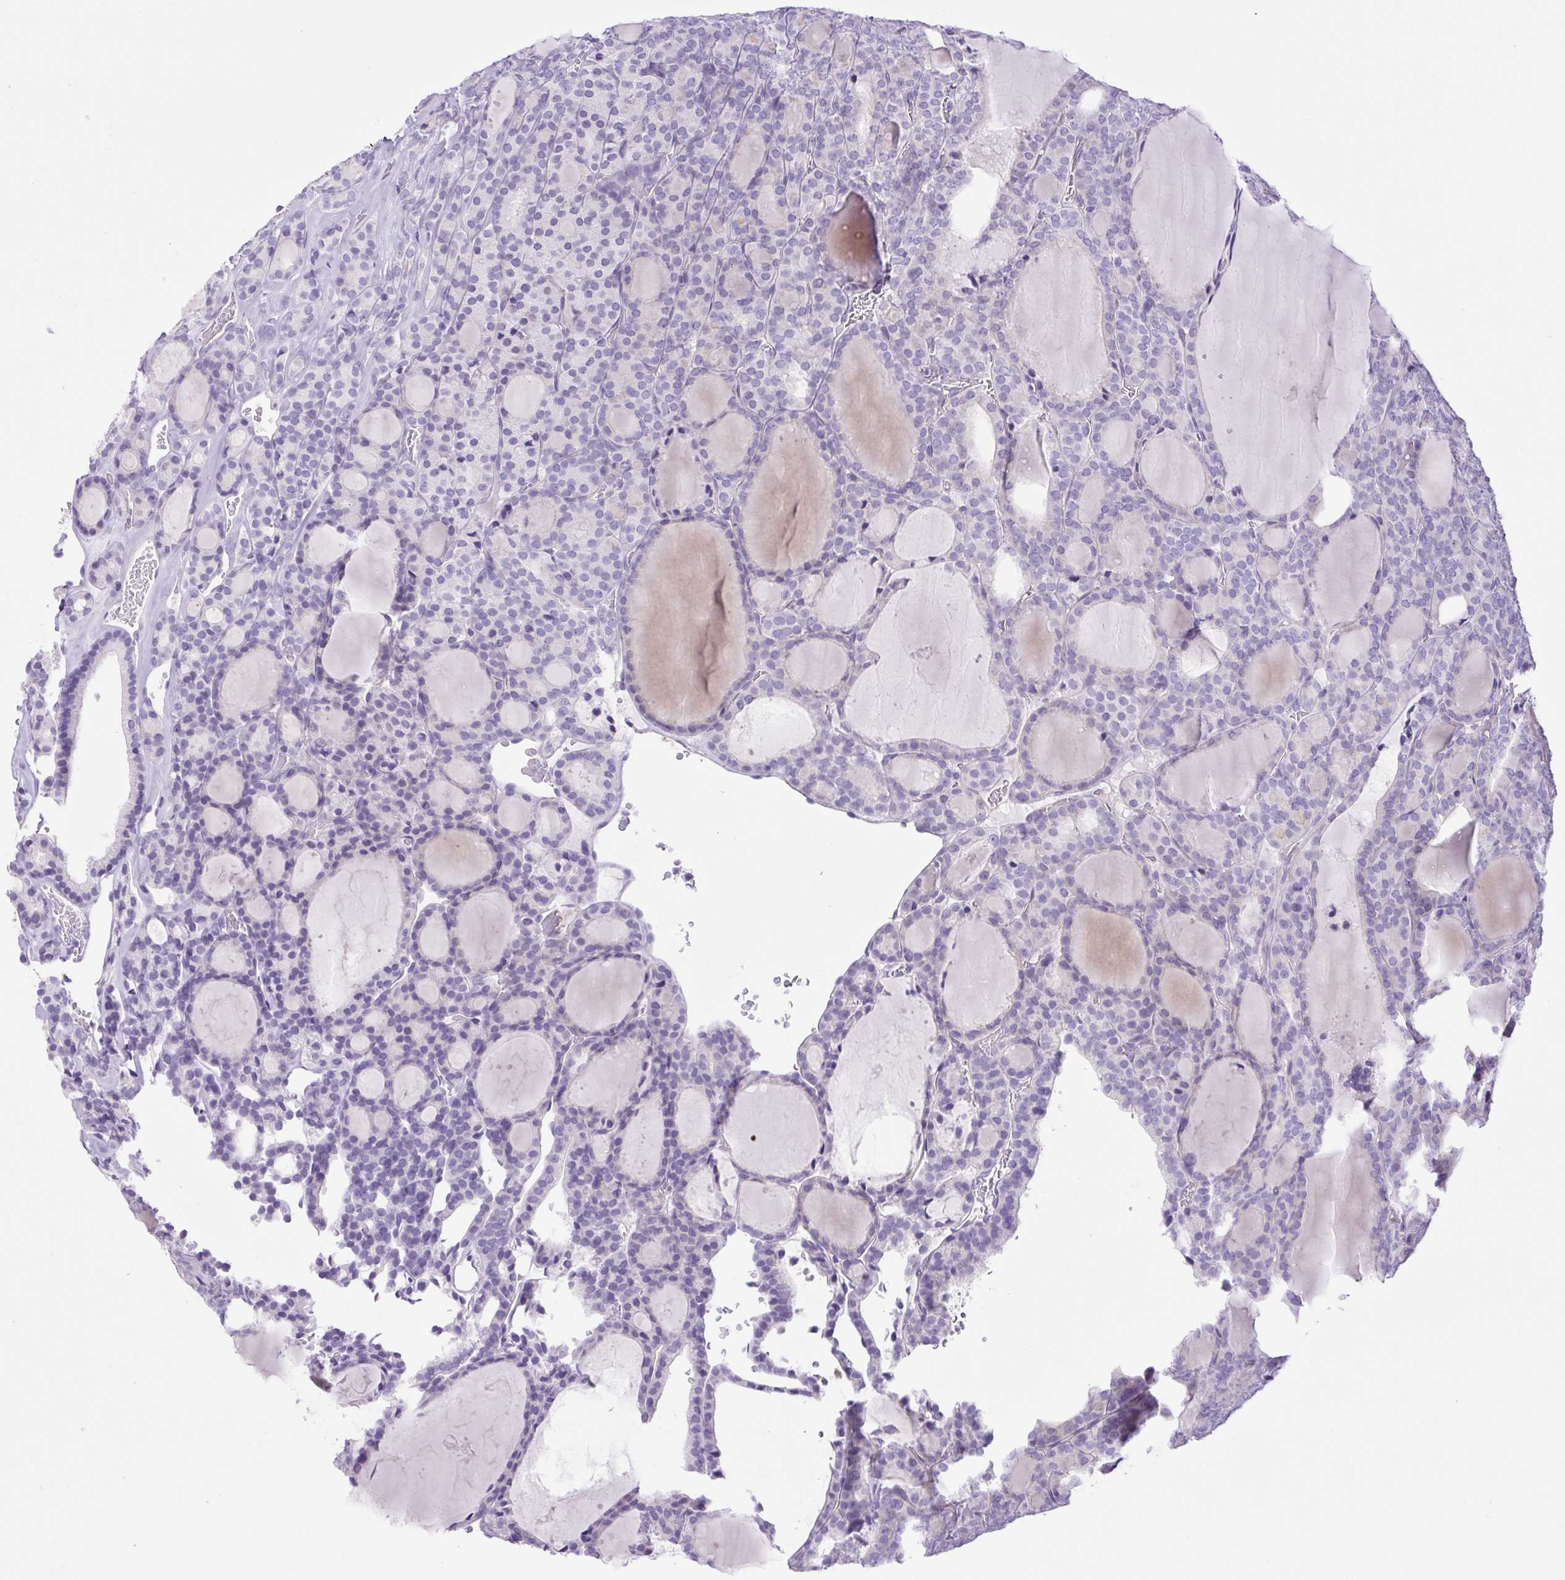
{"staining": {"intensity": "negative", "quantity": "none", "location": "none"}, "tissue": "thyroid cancer", "cell_type": "Tumor cells", "image_type": "cancer", "snomed": [{"axis": "morphology", "description": "Follicular adenoma carcinoma, NOS"}, {"axis": "topography", "description": "Thyroid gland"}], "caption": "There is no significant staining in tumor cells of thyroid follicular adenoma carcinoma.", "gene": "CDSN", "patient": {"sex": "male", "age": 74}}